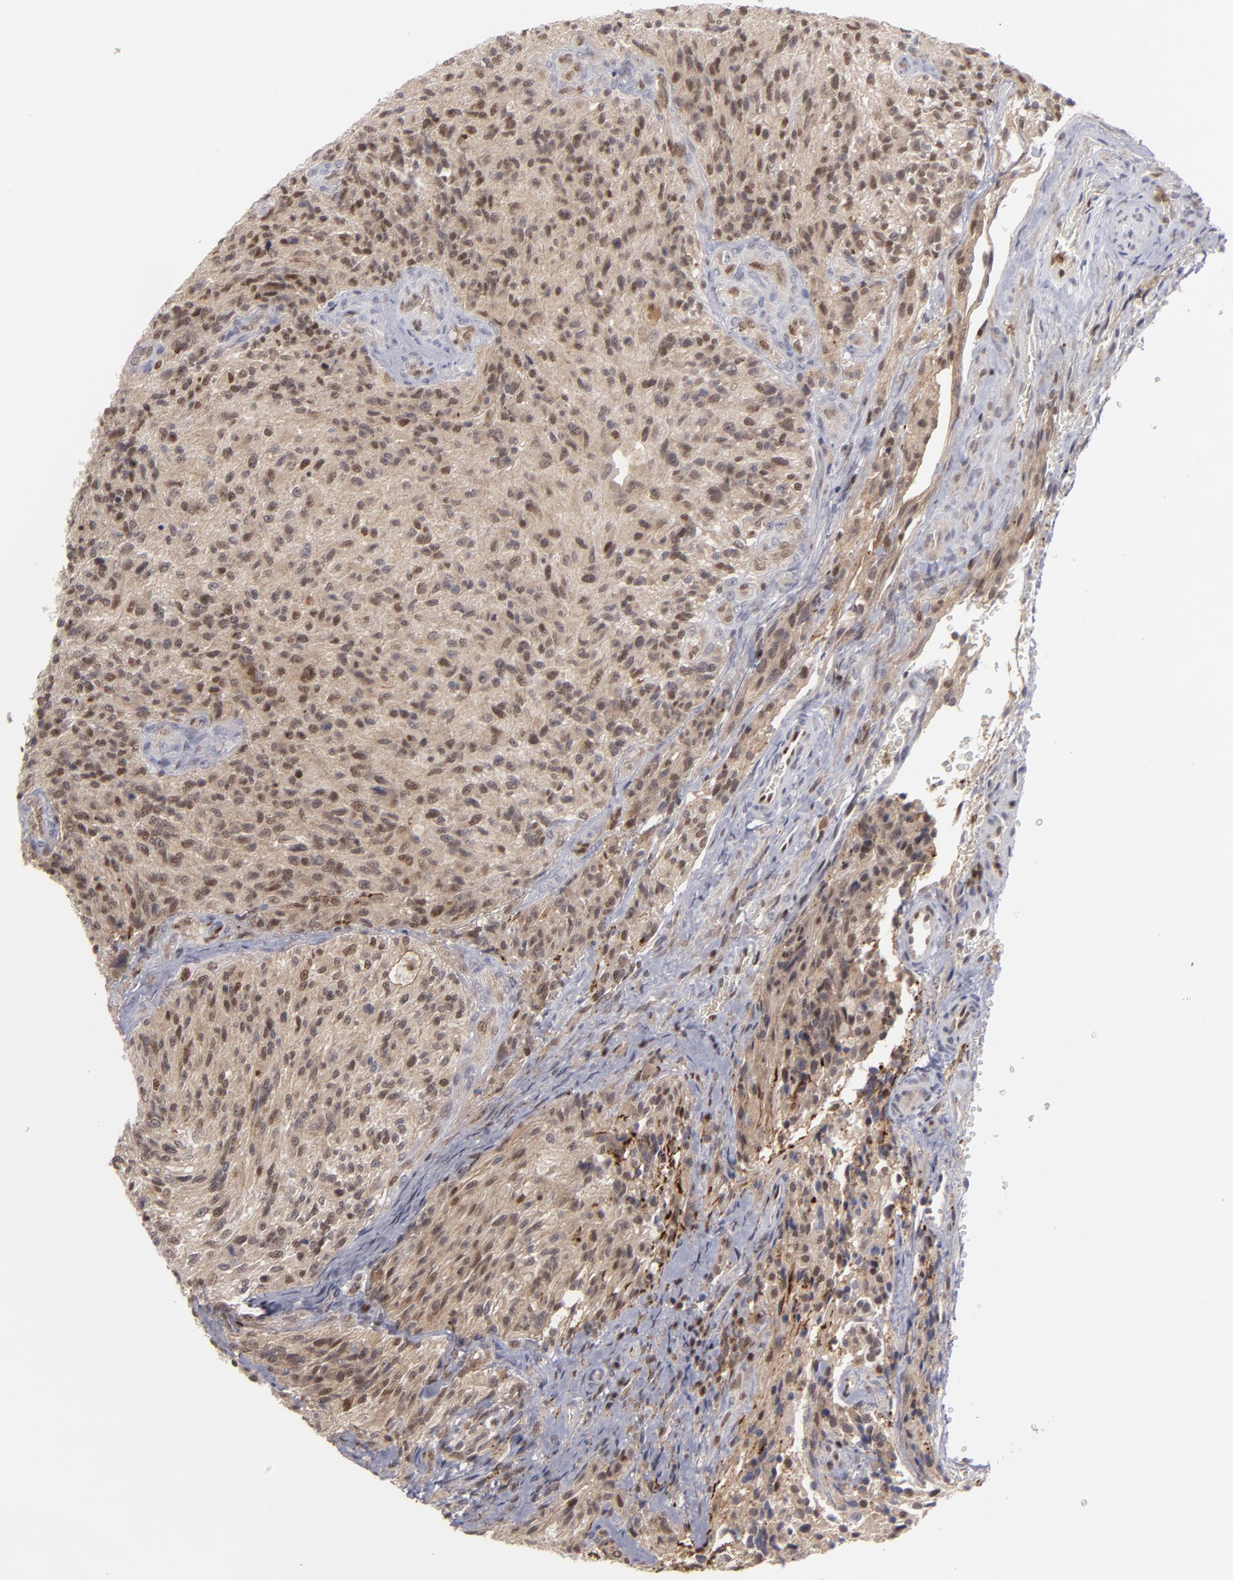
{"staining": {"intensity": "moderate", "quantity": "<25%", "location": "cytoplasmic/membranous,nuclear"}, "tissue": "glioma", "cell_type": "Tumor cells", "image_type": "cancer", "snomed": [{"axis": "morphology", "description": "Normal tissue, NOS"}, {"axis": "morphology", "description": "Glioma, malignant, High grade"}, {"axis": "topography", "description": "Cerebral cortex"}], "caption": "High-magnification brightfield microscopy of glioma stained with DAB (brown) and counterstained with hematoxylin (blue). tumor cells exhibit moderate cytoplasmic/membranous and nuclear positivity is identified in approximately<25% of cells.", "gene": "GSR", "patient": {"sex": "male", "age": 56}}